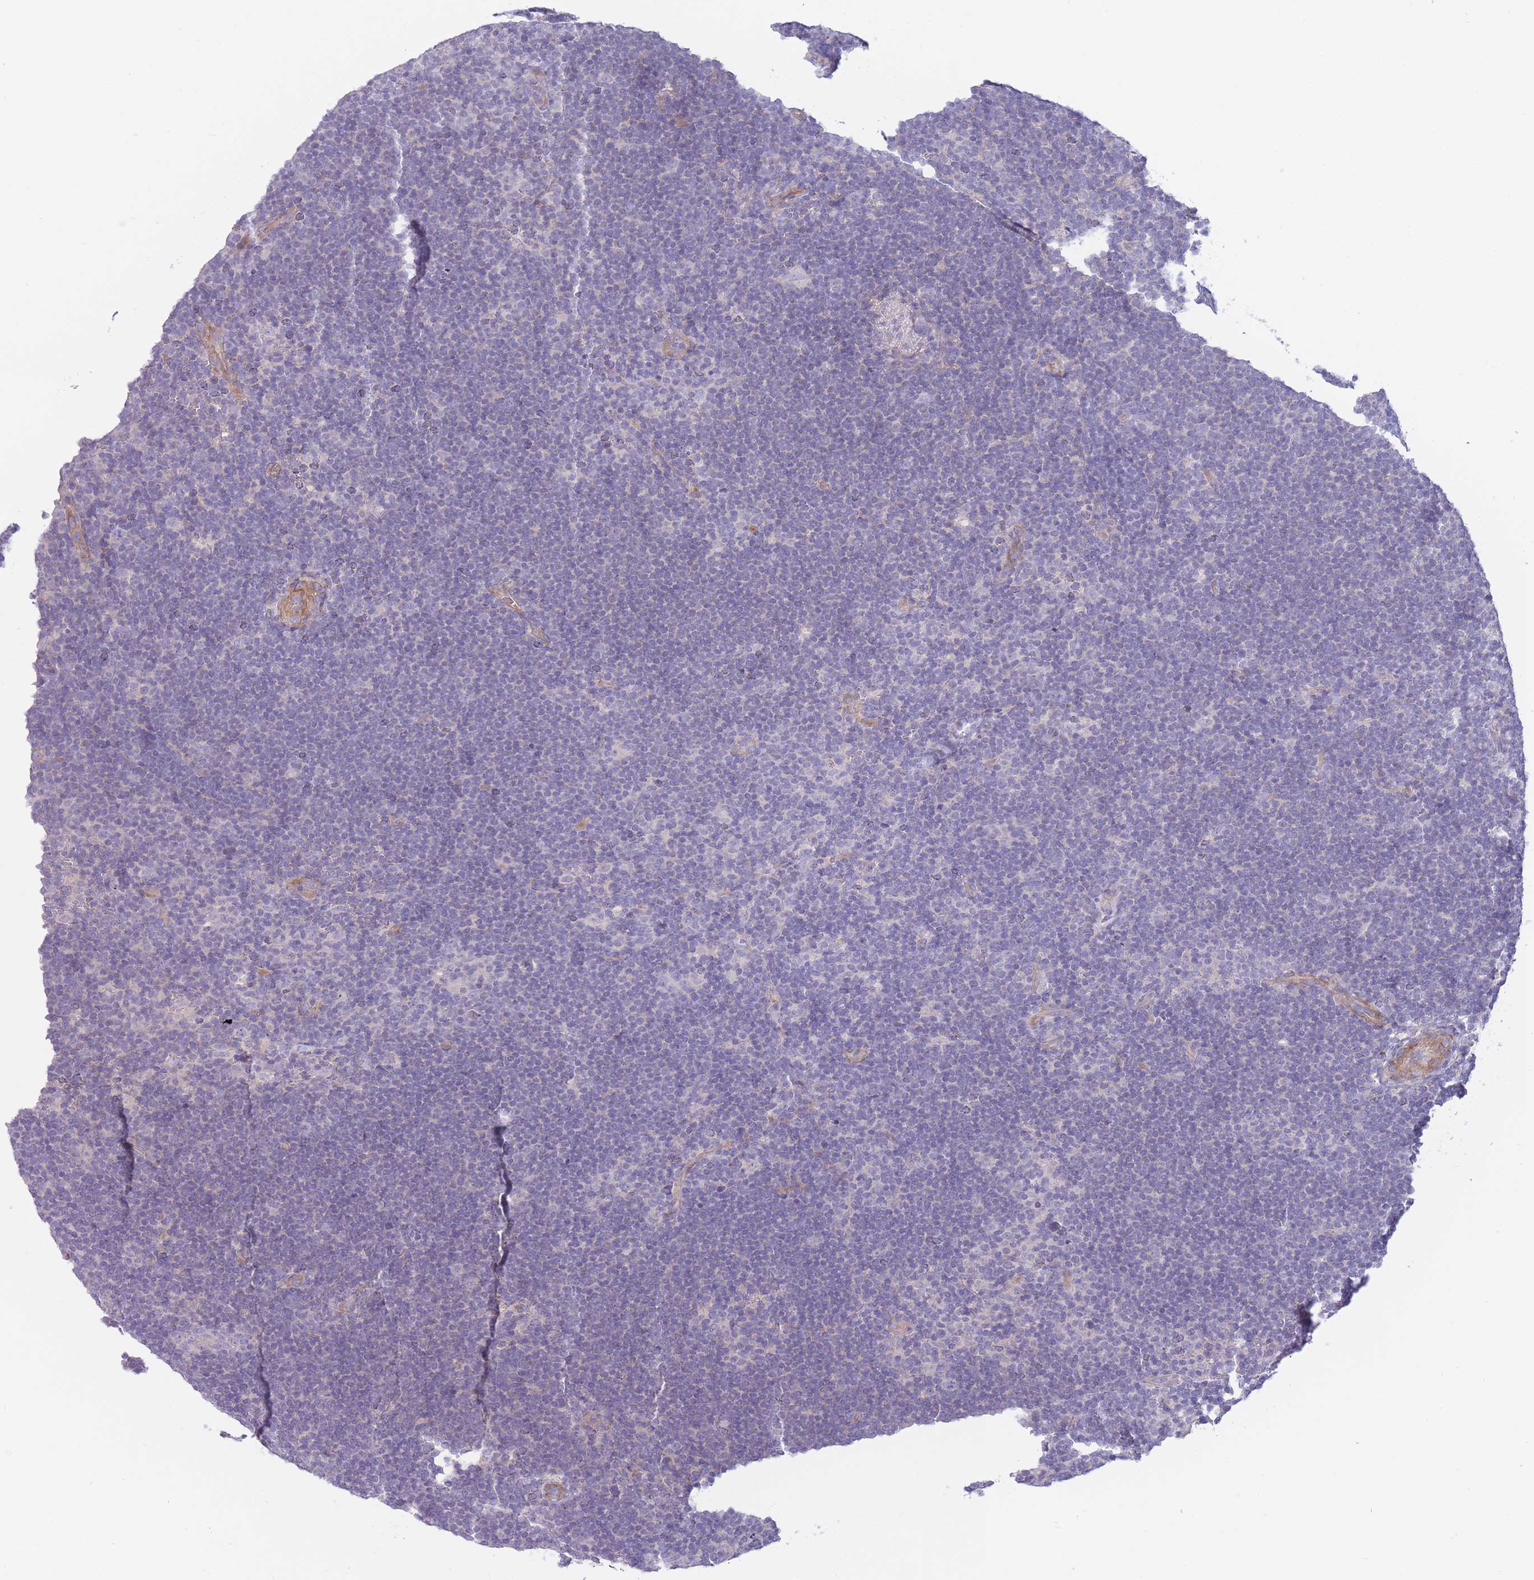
{"staining": {"intensity": "negative", "quantity": "none", "location": "none"}, "tissue": "lymphoma", "cell_type": "Tumor cells", "image_type": "cancer", "snomed": [{"axis": "morphology", "description": "Hodgkin's disease, NOS"}, {"axis": "topography", "description": "Lymph node"}], "caption": "Protein analysis of Hodgkin's disease reveals no significant positivity in tumor cells.", "gene": "PNPLA5", "patient": {"sex": "female", "age": 57}}